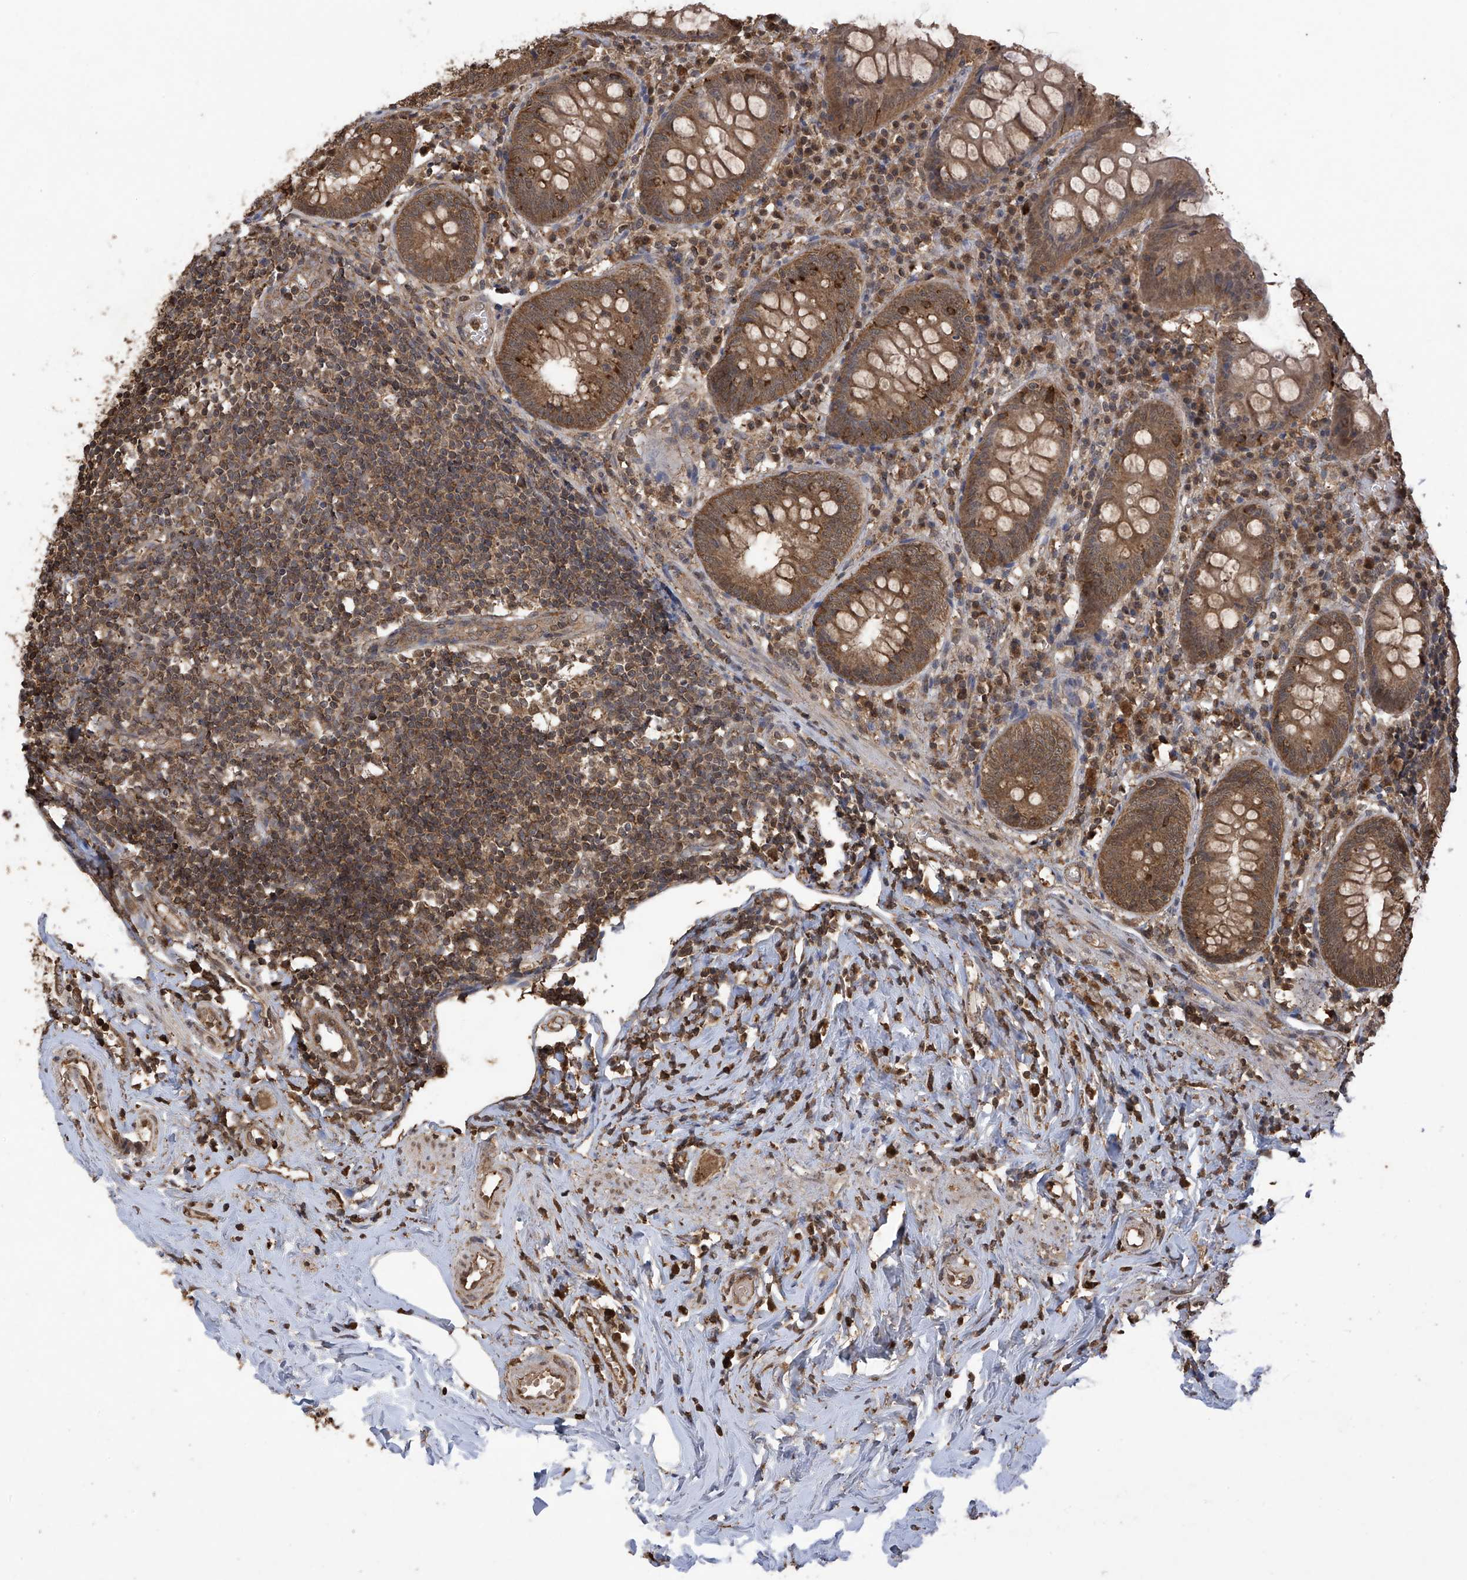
{"staining": {"intensity": "moderate", "quantity": ">75%", "location": "cytoplasmic/membranous"}, "tissue": "appendix", "cell_type": "Glandular cells", "image_type": "normal", "snomed": [{"axis": "morphology", "description": "Normal tissue, NOS"}, {"axis": "topography", "description": "Appendix"}], "caption": "Immunohistochemical staining of unremarkable human appendix displays moderate cytoplasmic/membranous protein expression in about >75% of glandular cells.", "gene": "PNPT1", "patient": {"sex": "female", "age": 54}}